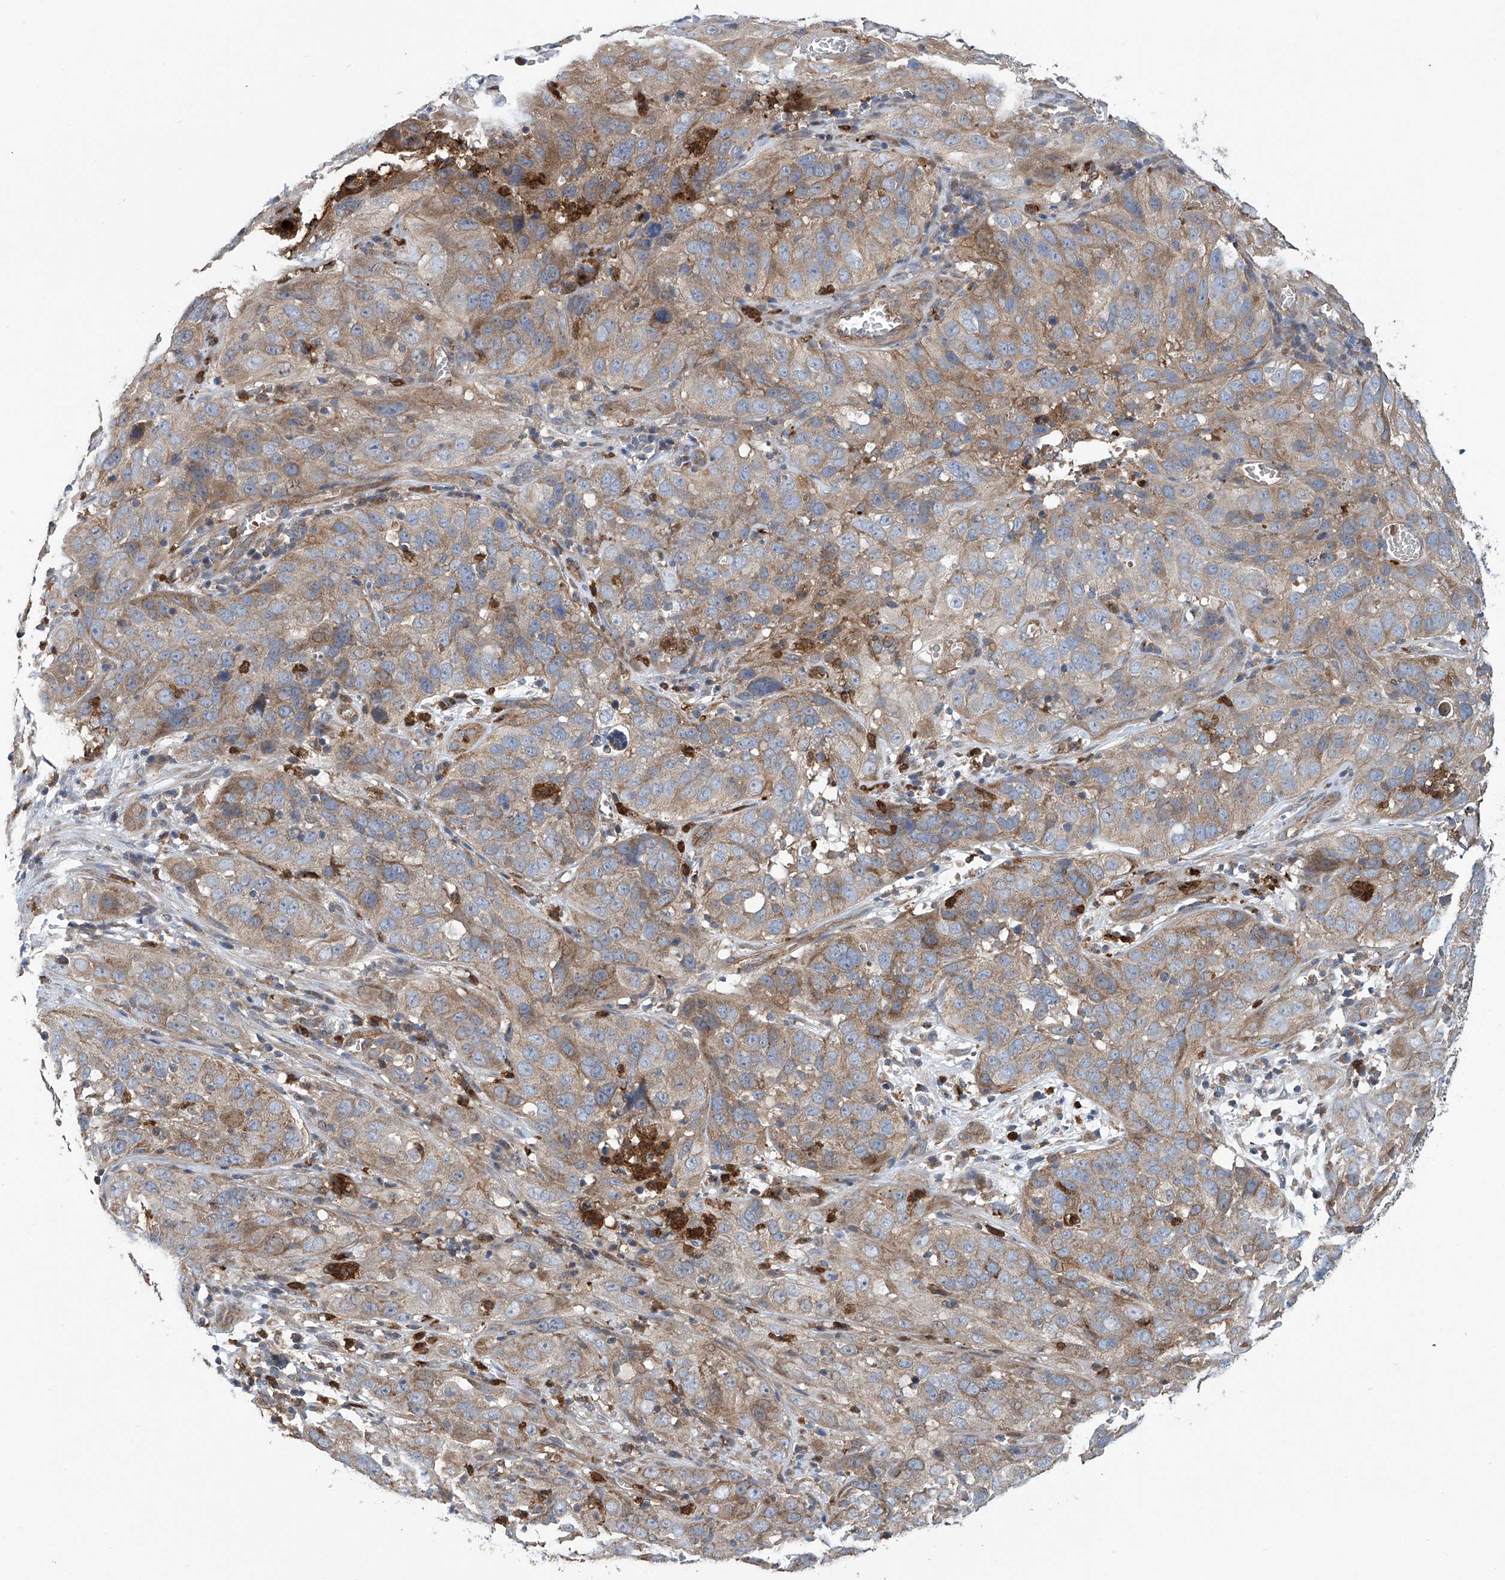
{"staining": {"intensity": "weak", "quantity": ">75%", "location": "cytoplasmic/membranous"}, "tissue": "cervical cancer", "cell_type": "Tumor cells", "image_type": "cancer", "snomed": [{"axis": "morphology", "description": "Squamous cell carcinoma, NOS"}, {"axis": "topography", "description": "Cervix"}], "caption": "Cervical squamous cell carcinoma tissue reveals weak cytoplasmic/membranous positivity in approximately >75% of tumor cells, visualized by immunohistochemistry. (brown staining indicates protein expression, while blue staining denotes nuclei).", "gene": "EIF2D", "patient": {"sex": "female", "age": 32}}